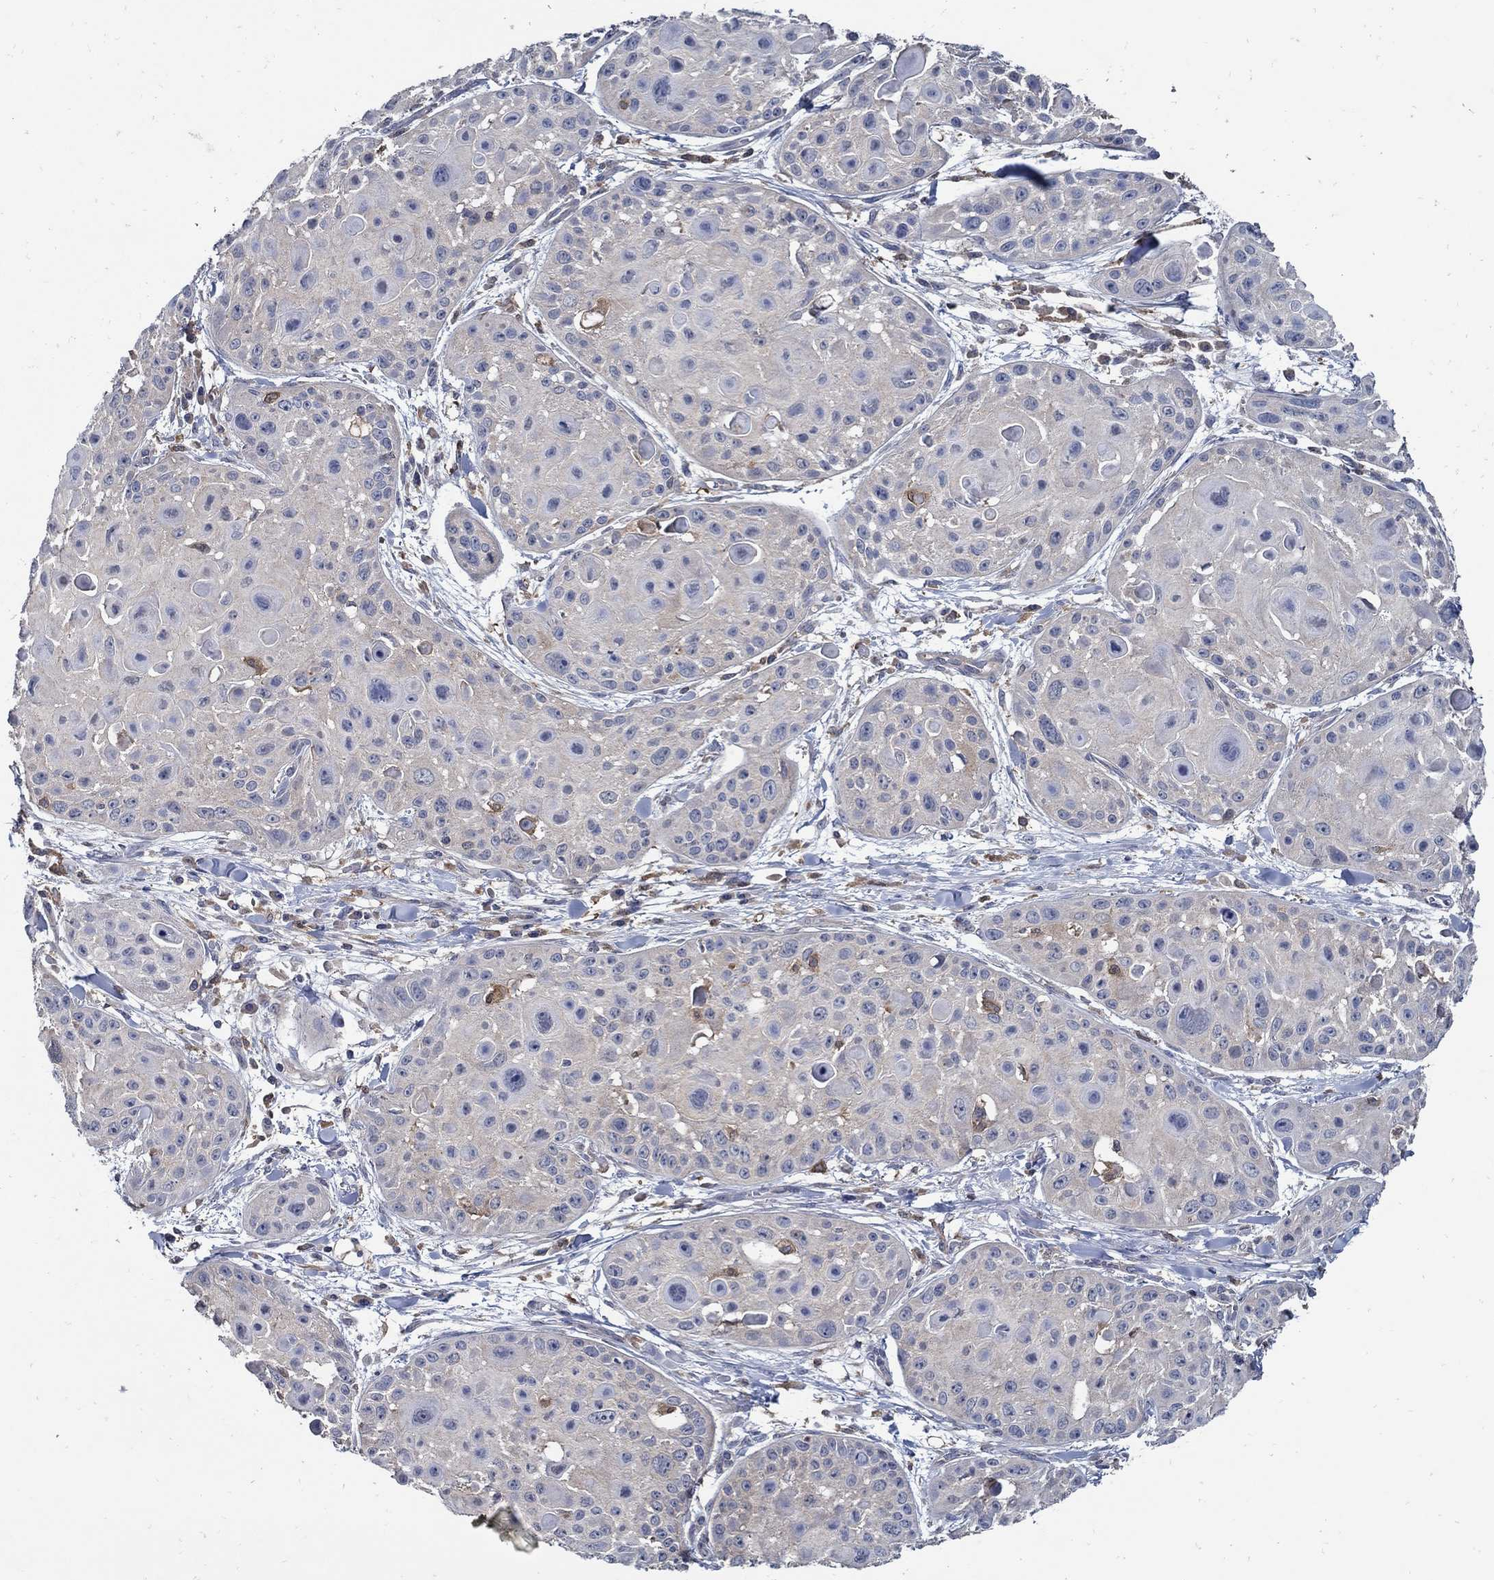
{"staining": {"intensity": "negative", "quantity": "none", "location": "none"}, "tissue": "skin cancer", "cell_type": "Tumor cells", "image_type": "cancer", "snomed": [{"axis": "morphology", "description": "Squamous cell carcinoma, NOS"}, {"axis": "topography", "description": "Skin"}, {"axis": "topography", "description": "Anal"}], "caption": "Immunohistochemical staining of human skin cancer demonstrates no significant expression in tumor cells. (DAB (3,3'-diaminobenzidine) immunohistochemistry visualized using brightfield microscopy, high magnification).", "gene": "MTHFR", "patient": {"sex": "female", "age": 75}}